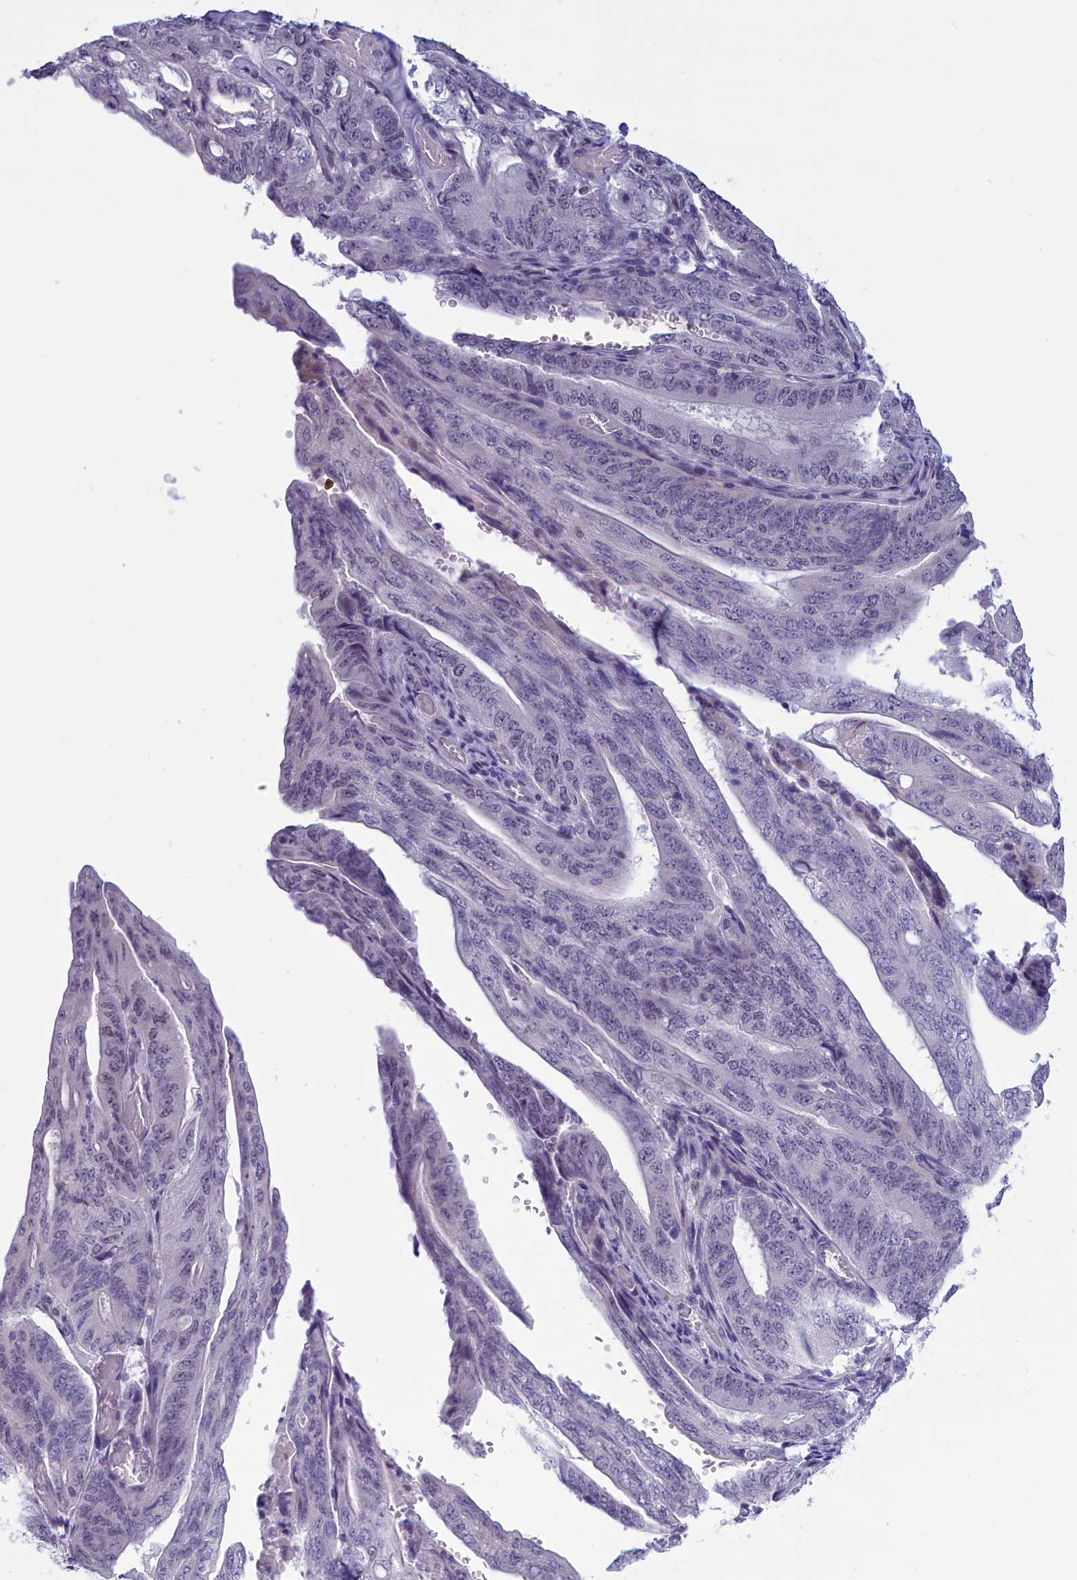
{"staining": {"intensity": "negative", "quantity": "none", "location": "none"}, "tissue": "stomach cancer", "cell_type": "Tumor cells", "image_type": "cancer", "snomed": [{"axis": "morphology", "description": "Adenocarcinoma, NOS"}, {"axis": "topography", "description": "Stomach"}], "caption": "Tumor cells show no significant protein staining in adenocarcinoma (stomach).", "gene": "ELOA2", "patient": {"sex": "female", "age": 73}}